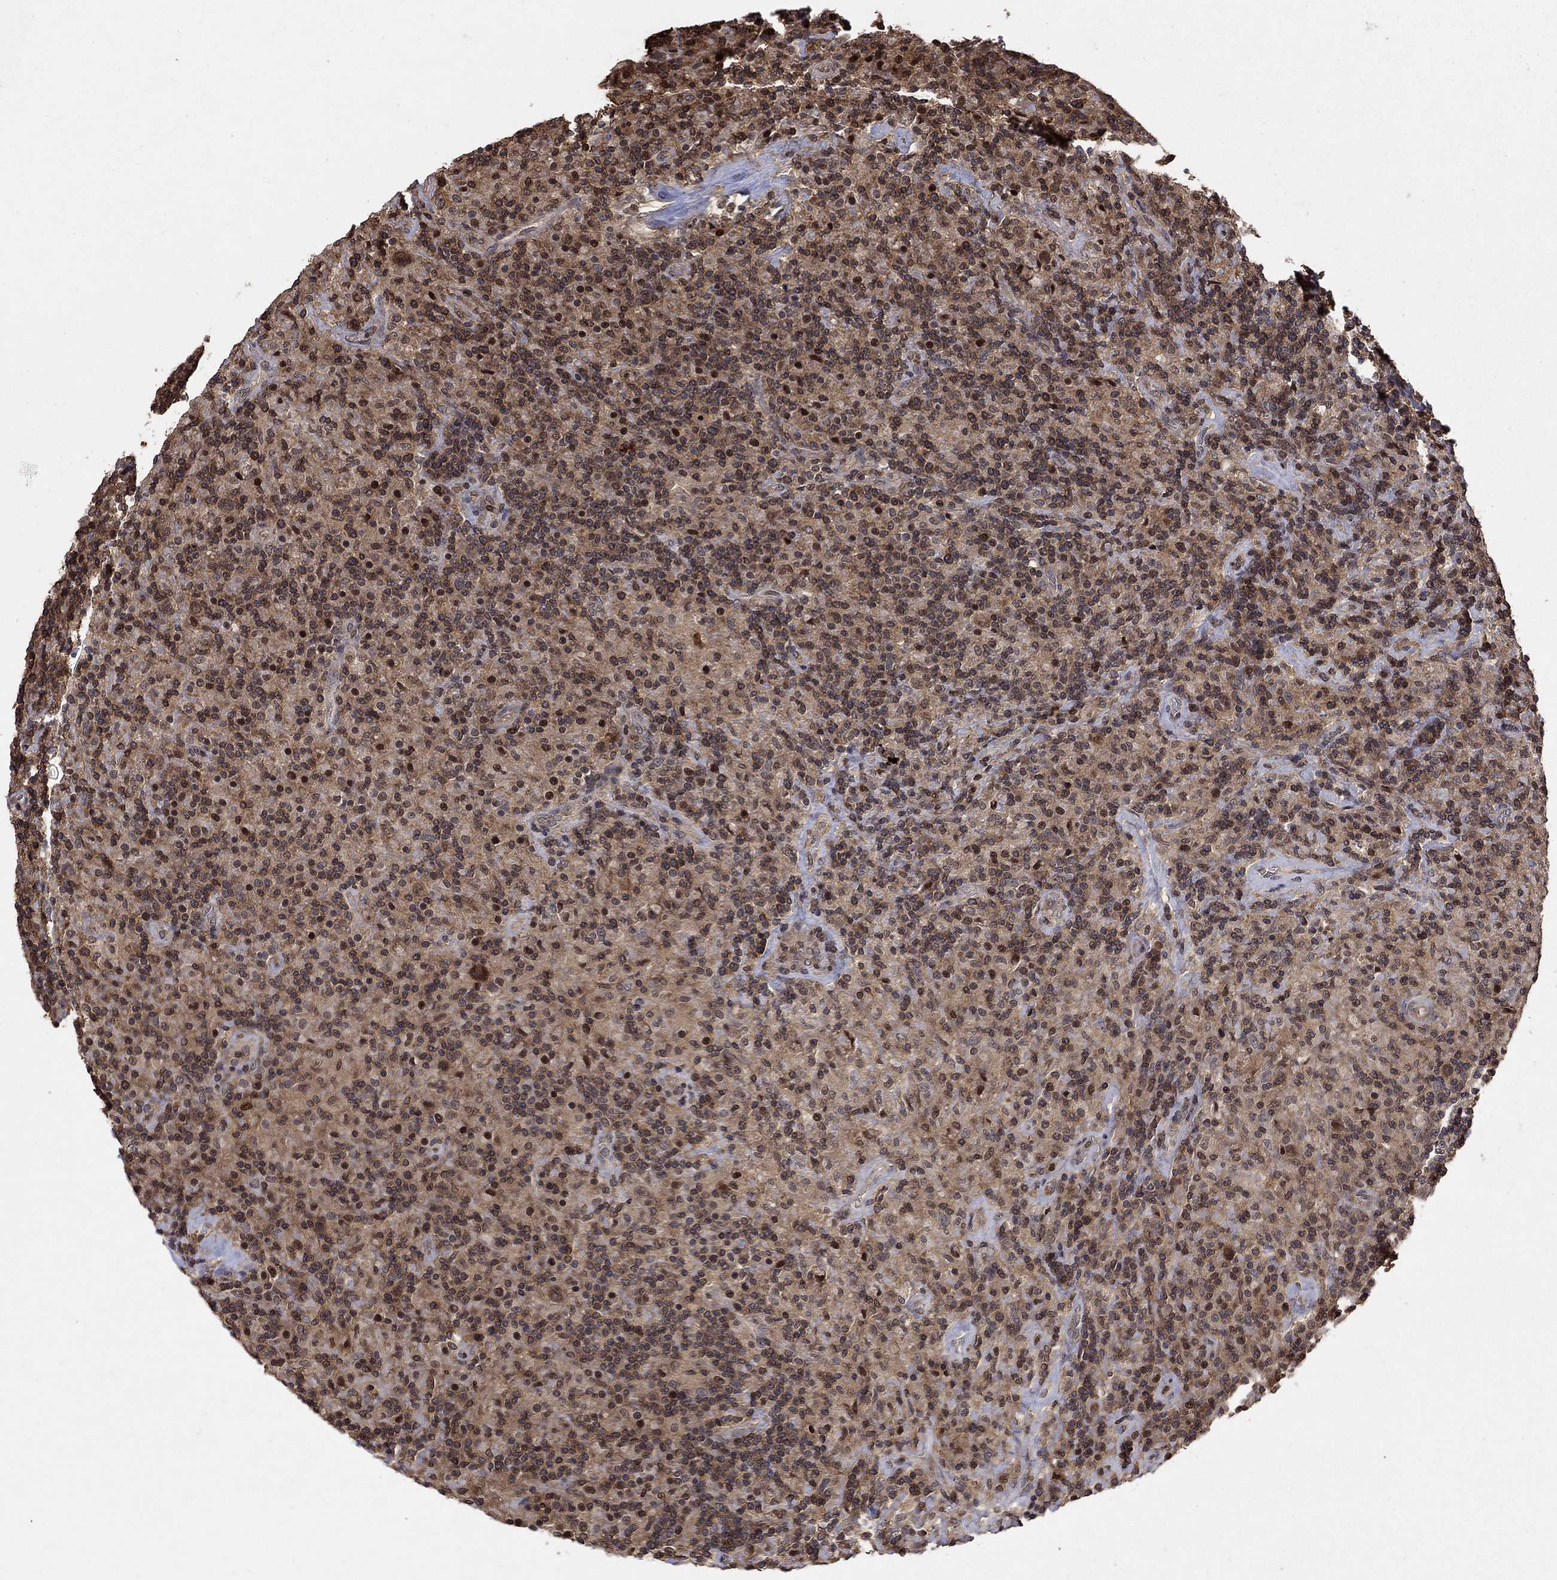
{"staining": {"intensity": "weak", "quantity": "25%-75%", "location": "cytoplasmic/membranous"}, "tissue": "lymphoma", "cell_type": "Tumor cells", "image_type": "cancer", "snomed": [{"axis": "morphology", "description": "Hodgkin's disease, NOS"}, {"axis": "topography", "description": "Lymph node"}], "caption": "Tumor cells show weak cytoplasmic/membranous staining in about 25%-75% of cells in Hodgkin's disease. (Brightfield microscopy of DAB IHC at high magnification).", "gene": "CCDC66", "patient": {"sex": "male", "age": 70}}